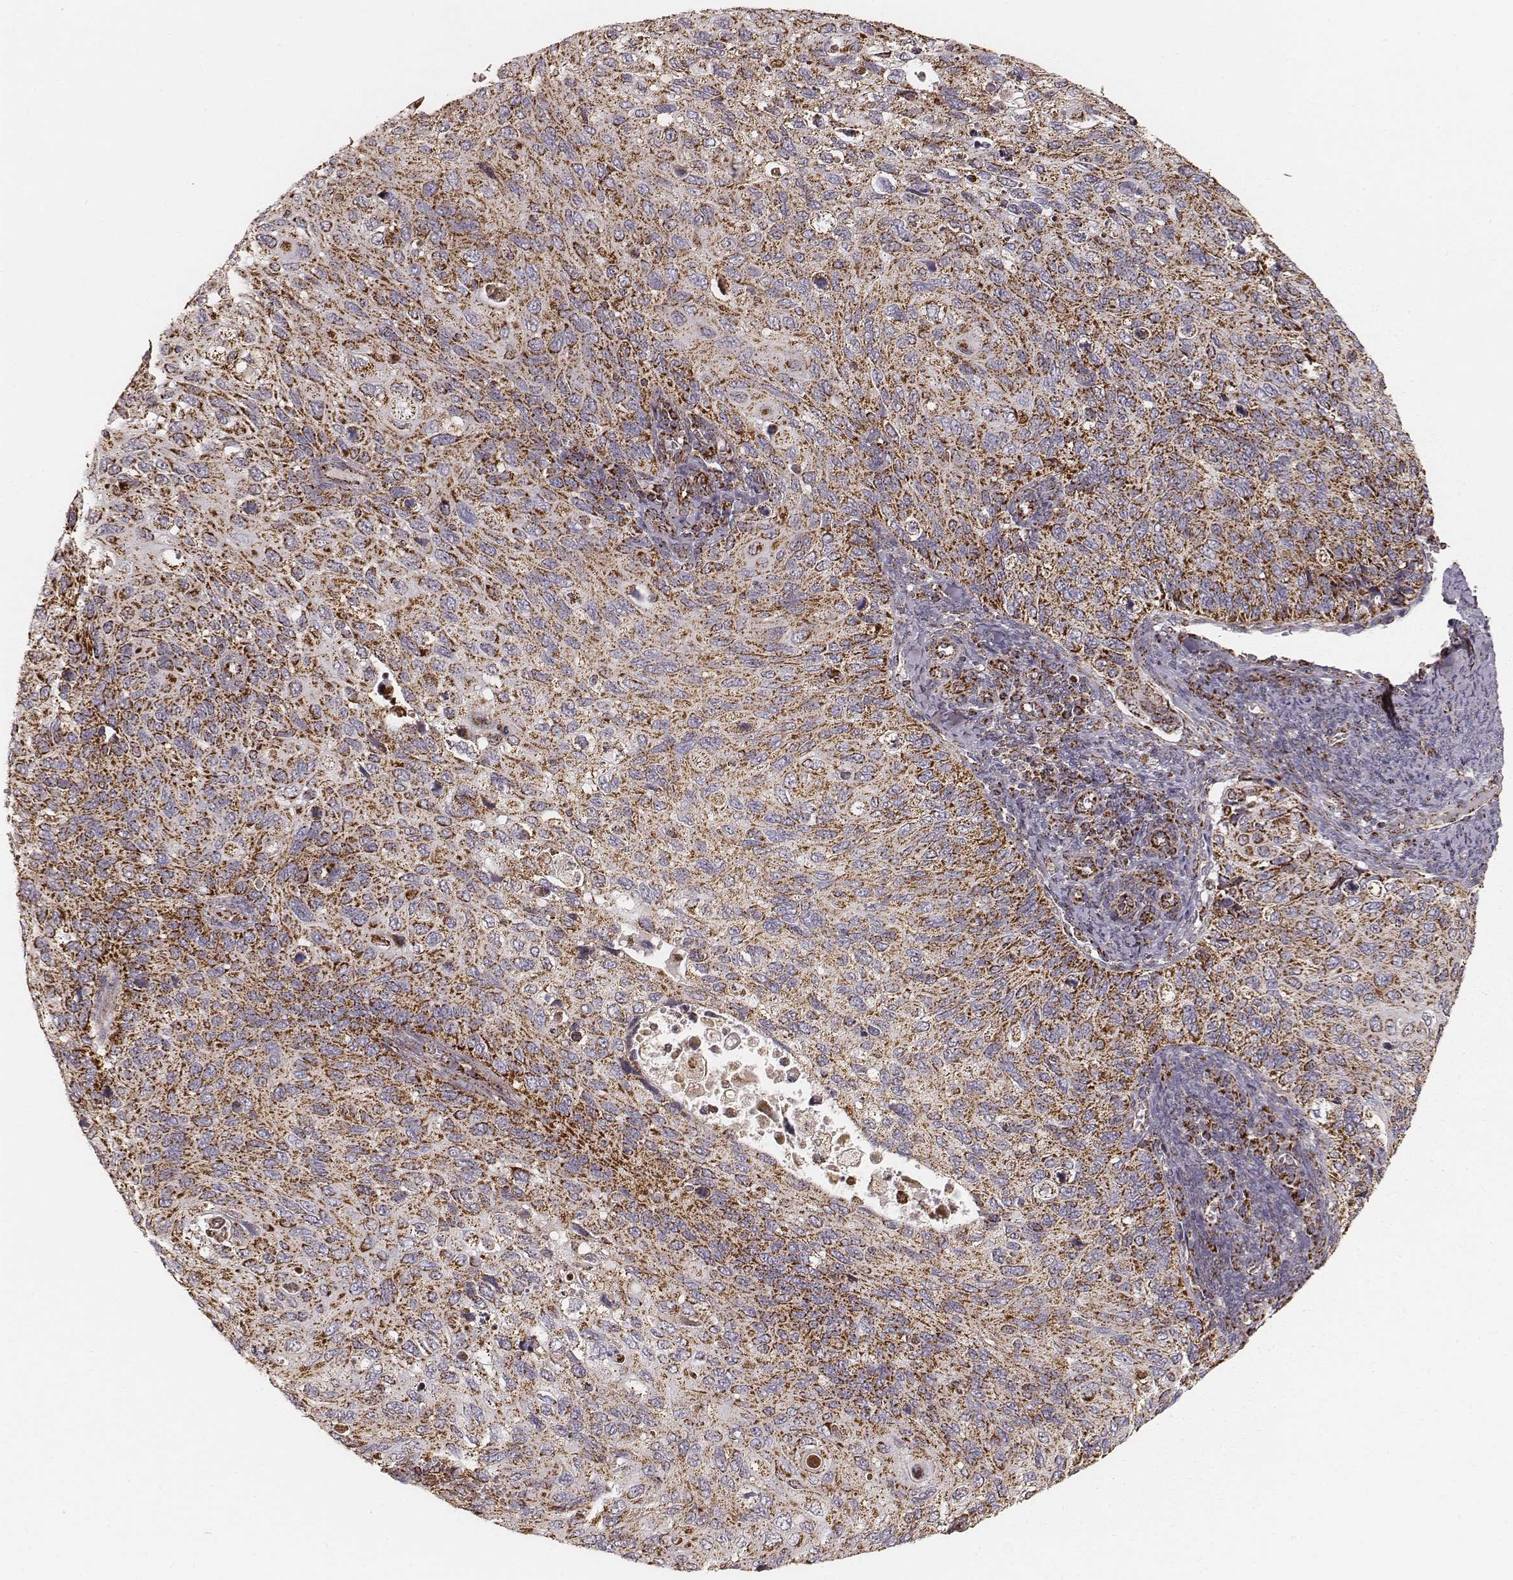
{"staining": {"intensity": "strong", "quantity": ">75%", "location": "cytoplasmic/membranous"}, "tissue": "cervical cancer", "cell_type": "Tumor cells", "image_type": "cancer", "snomed": [{"axis": "morphology", "description": "Squamous cell carcinoma, NOS"}, {"axis": "topography", "description": "Cervix"}], "caption": "IHC histopathology image of neoplastic tissue: cervical cancer stained using immunohistochemistry shows high levels of strong protein expression localized specifically in the cytoplasmic/membranous of tumor cells, appearing as a cytoplasmic/membranous brown color.", "gene": "CS", "patient": {"sex": "female", "age": 70}}